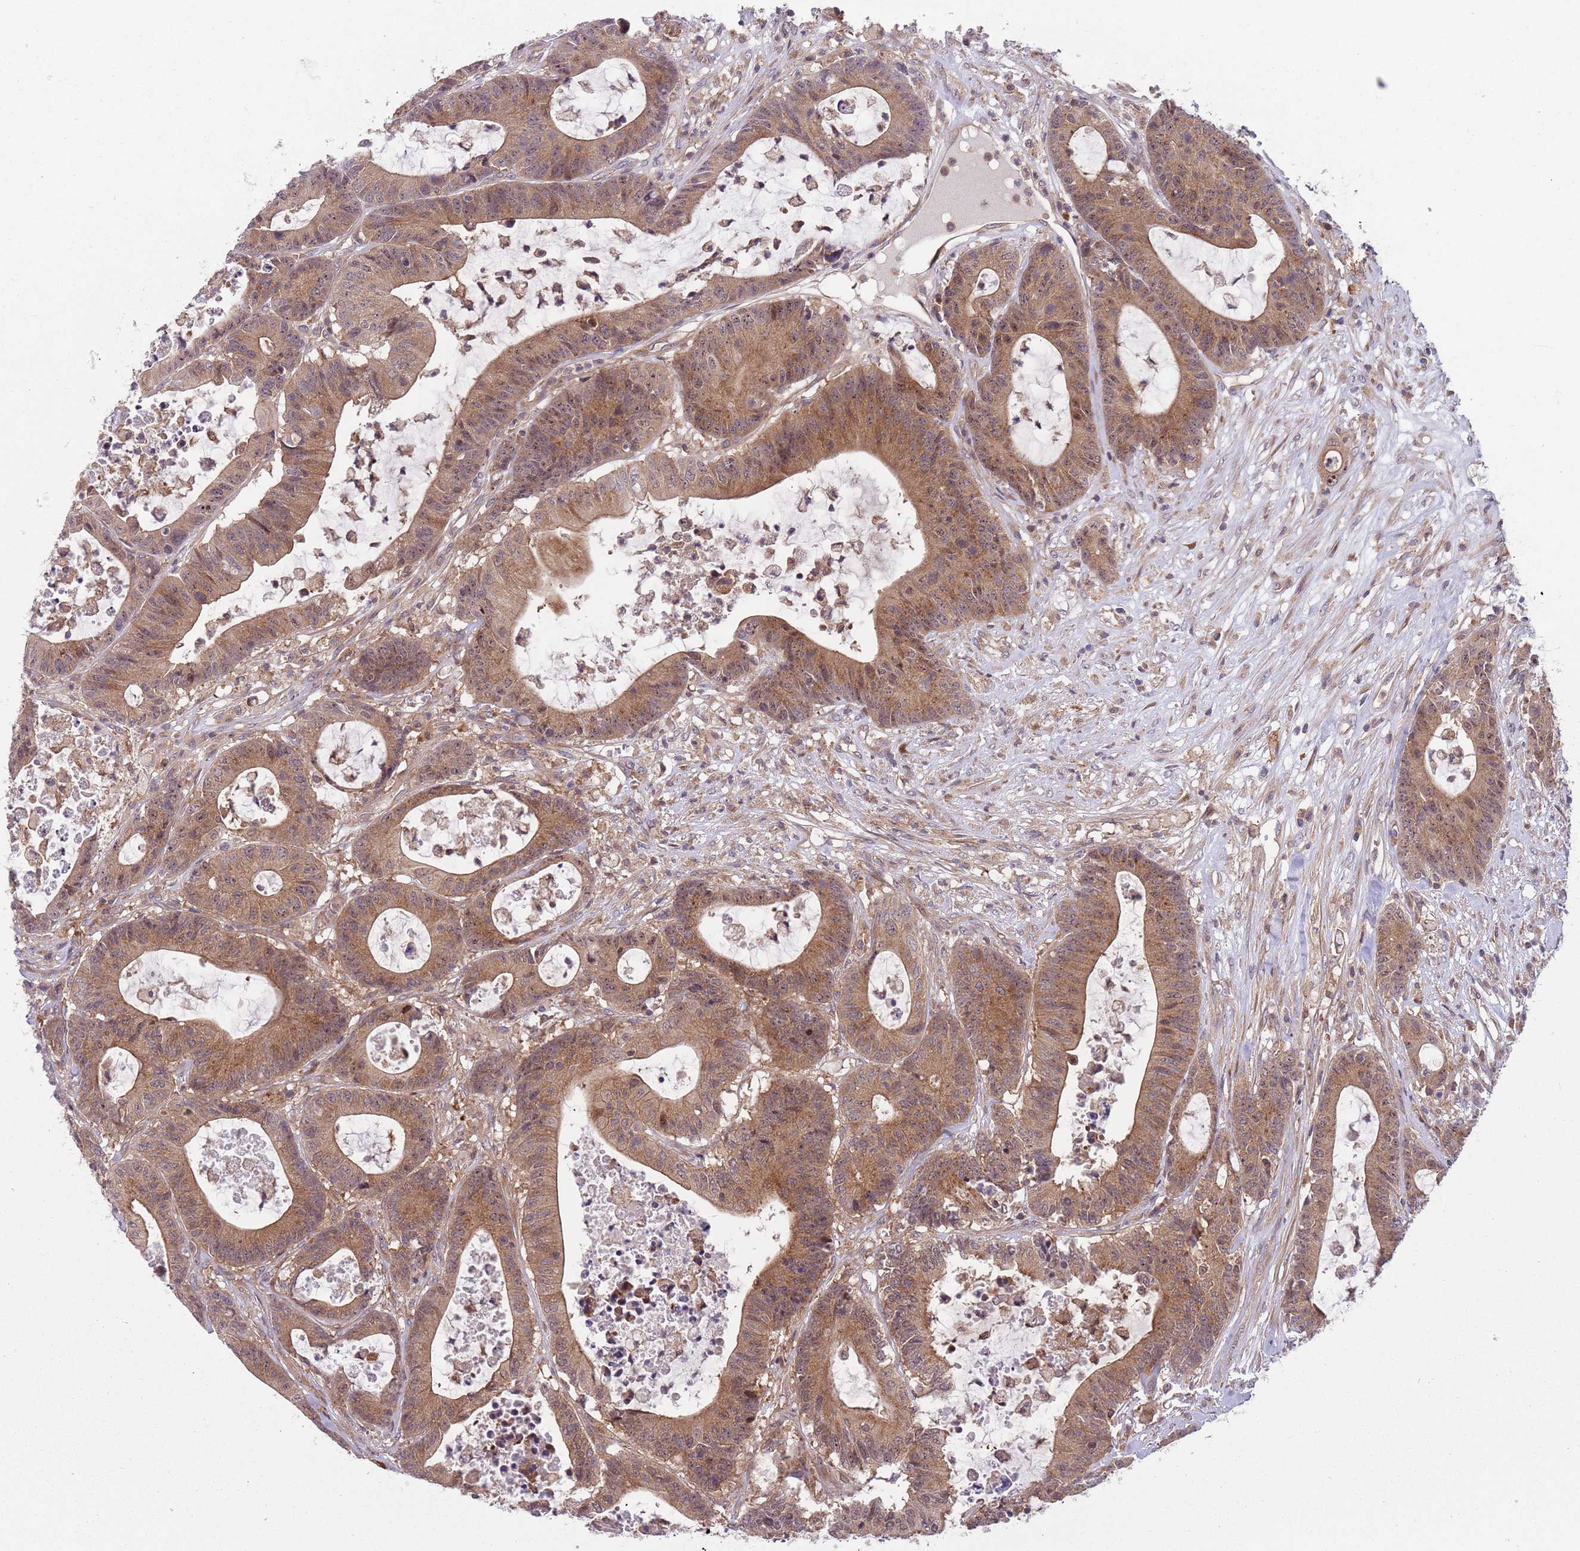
{"staining": {"intensity": "moderate", "quantity": ">75%", "location": "cytoplasmic/membranous,nuclear"}, "tissue": "colorectal cancer", "cell_type": "Tumor cells", "image_type": "cancer", "snomed": [{"axis": "morphology", "description": "Adenocarcinoma, NOS"}, {"axis": "topography", "description": "Colon"}], "caption": "Colorectal adenocarcinoma was stained to show a protein in brown. There is medium levels of moderate cytoplasmic/membranous and nuclear staining in approximately >75% of tumor cells. (IHC, brightfield microscopy, high magnification).", "gene": "GGA1", "patient": {"sex": "female", "age": 84}}